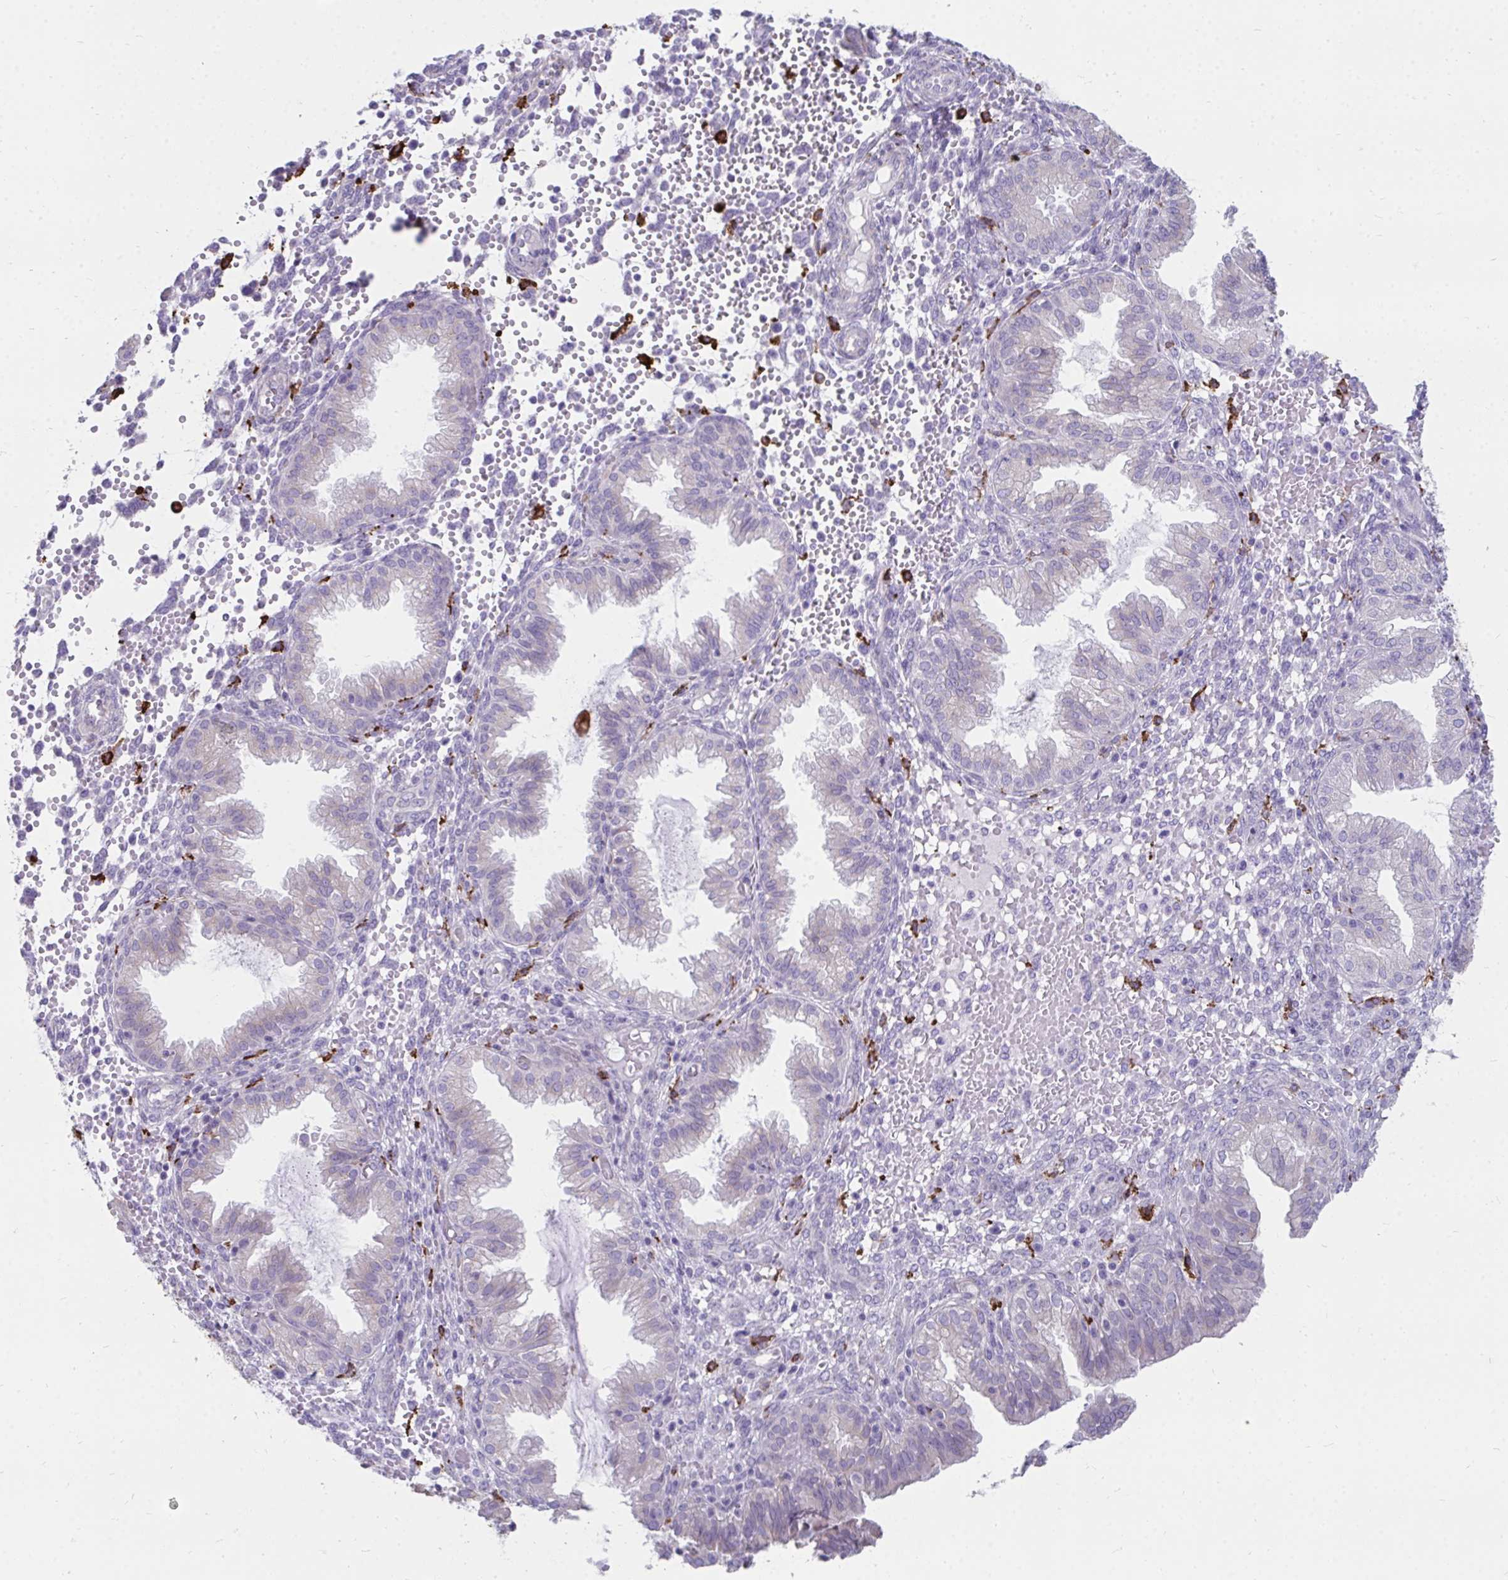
{"staining": {"intensity": "negative", "quantity": "none", "location": "none"}, "tissue": "endometrium", "cell_type": "Cells in endometrial stroma", "image_type": "normal", "snomed": [{"axis": "morphology", "description": "Normal tissue, NOS"}, {"axis": "topography", "description": "Endometrium"}], "caption": "This is a image of immunohistochemistry (IHC) staining of normal endometrium, which shows no staining in cells in endometrial stroma. Nuclei are stained in blue.", "gene": "CD163", "patient": {"sex": "female", "age": 33}}